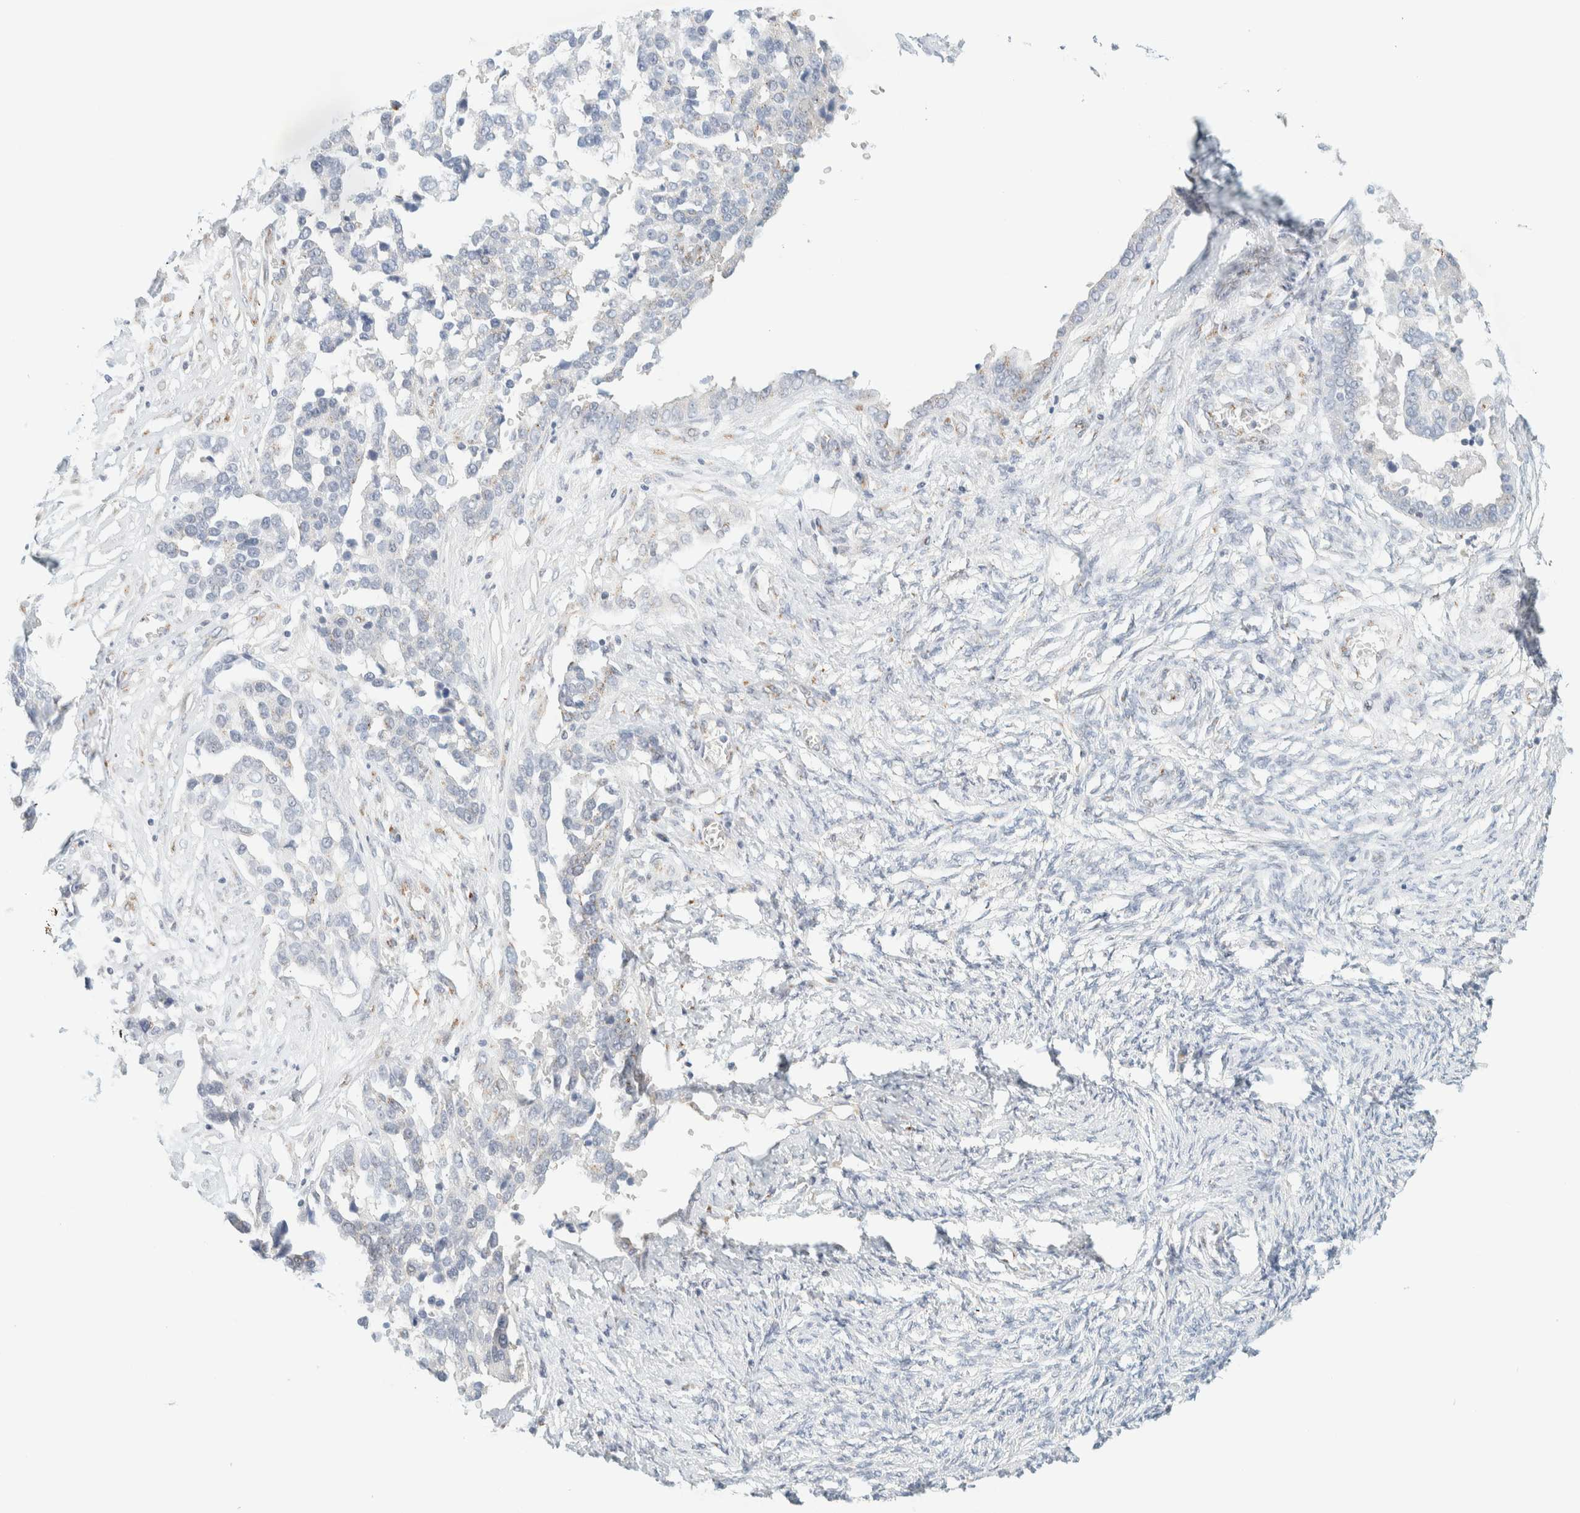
{"staining": {"intensity": "negative", "quantity": "none", "location": "none"}, "tissue": "ovarian cancer", "cell_type": "Tumor cells", "image_type": "cancer", "snomed": [{"axis": "morphology", "description": "Cystadenocarcinoma, serous, NOS"}, {"axis": "topography", "description": "Ovary"}], "caption": "IHC photomicrograph of human ovarian cancer (serous cystadenocarcinoma) stained for a protein (brown), which demonstrates no staining in tumor cells. (DAB (3,3'-diaminobenzidine) IHC with hematoxylin counter stain).", "gene": "SPNS3", "patient": {"sex": "female", "age": 44}}